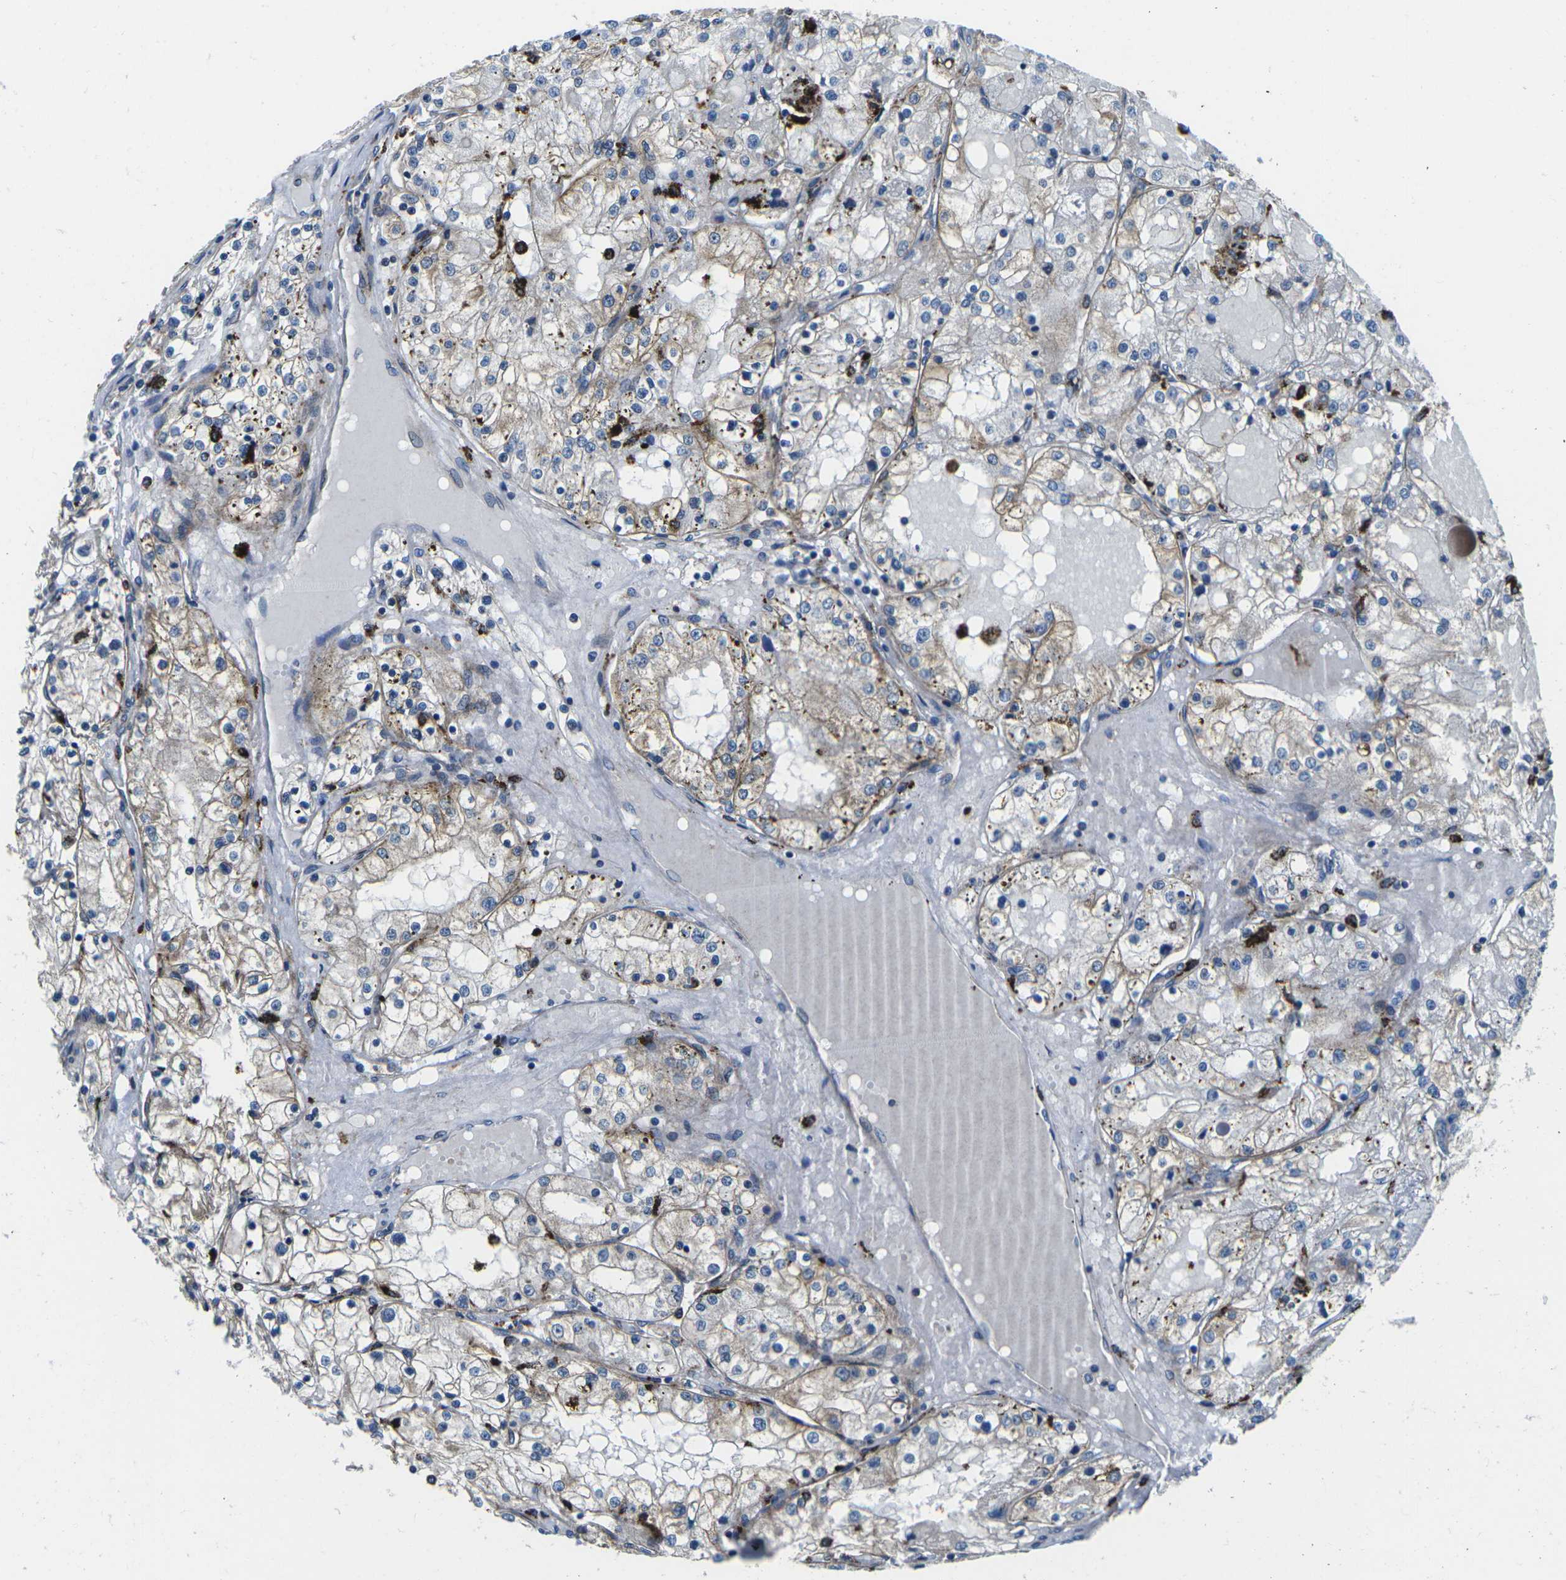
{"staining": {"intensity": "weak", "quantity": "25%-75%", "location": "cytoplasmic/membranous"}, "tissue": "renal cancer", "cell_type": "Tumor cells", "image_type": "cancer", "snomed": [{"axis": "morphology", "description": "Adenocarcinoma, NOS"}, {"axis": "topography", "description": "Kidney"}], "caption": "Brown immunohistochemical staining in human renal adenocarcinoma shows weak cytoplasmic/membranous positivity in about 25%-75% of tumor cells.", "gene": "DLG1", "patient": {"sex": "male", "age": 68}}